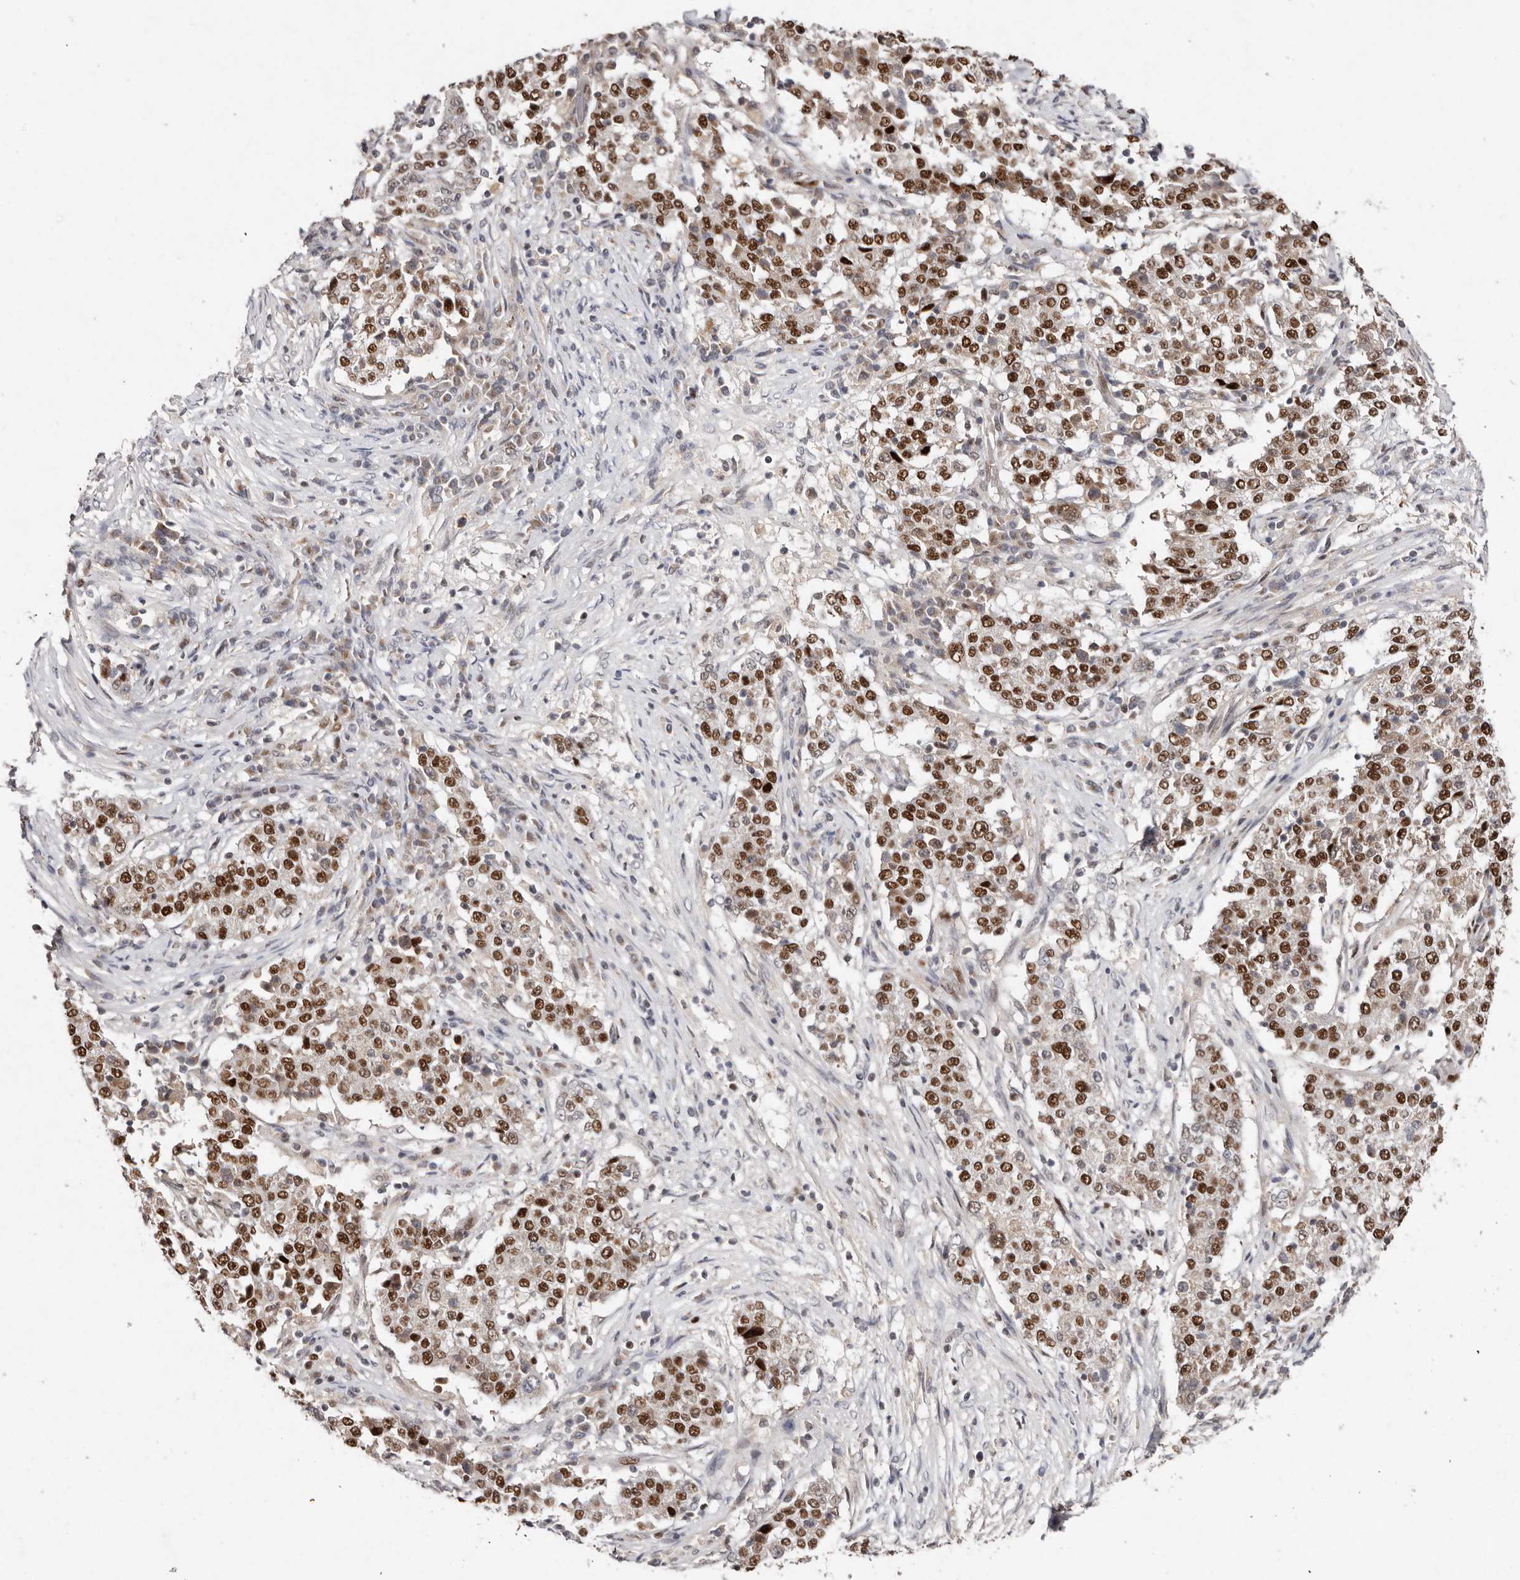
{"staining": {"intensity": "strong", "quantity": ">75%", "location": "nuclear"}, "tissue": "stomach cancer", "cell_type": "Tumor cells", "image_type": "cancer", "snomed": [{"axis": "morphology", "description": "Adenocarcinoma, NOS"}, {"axis": "topography", "description": "Stomach"}], "caption": "The micrograph reveals immunohistochemical staining of stomach cancer. There is strong nuclear expression is appreciated in approximately >75% of tumor cells.", "gene": "KLF7", "patient": {"sex": "male", "age": 59}}